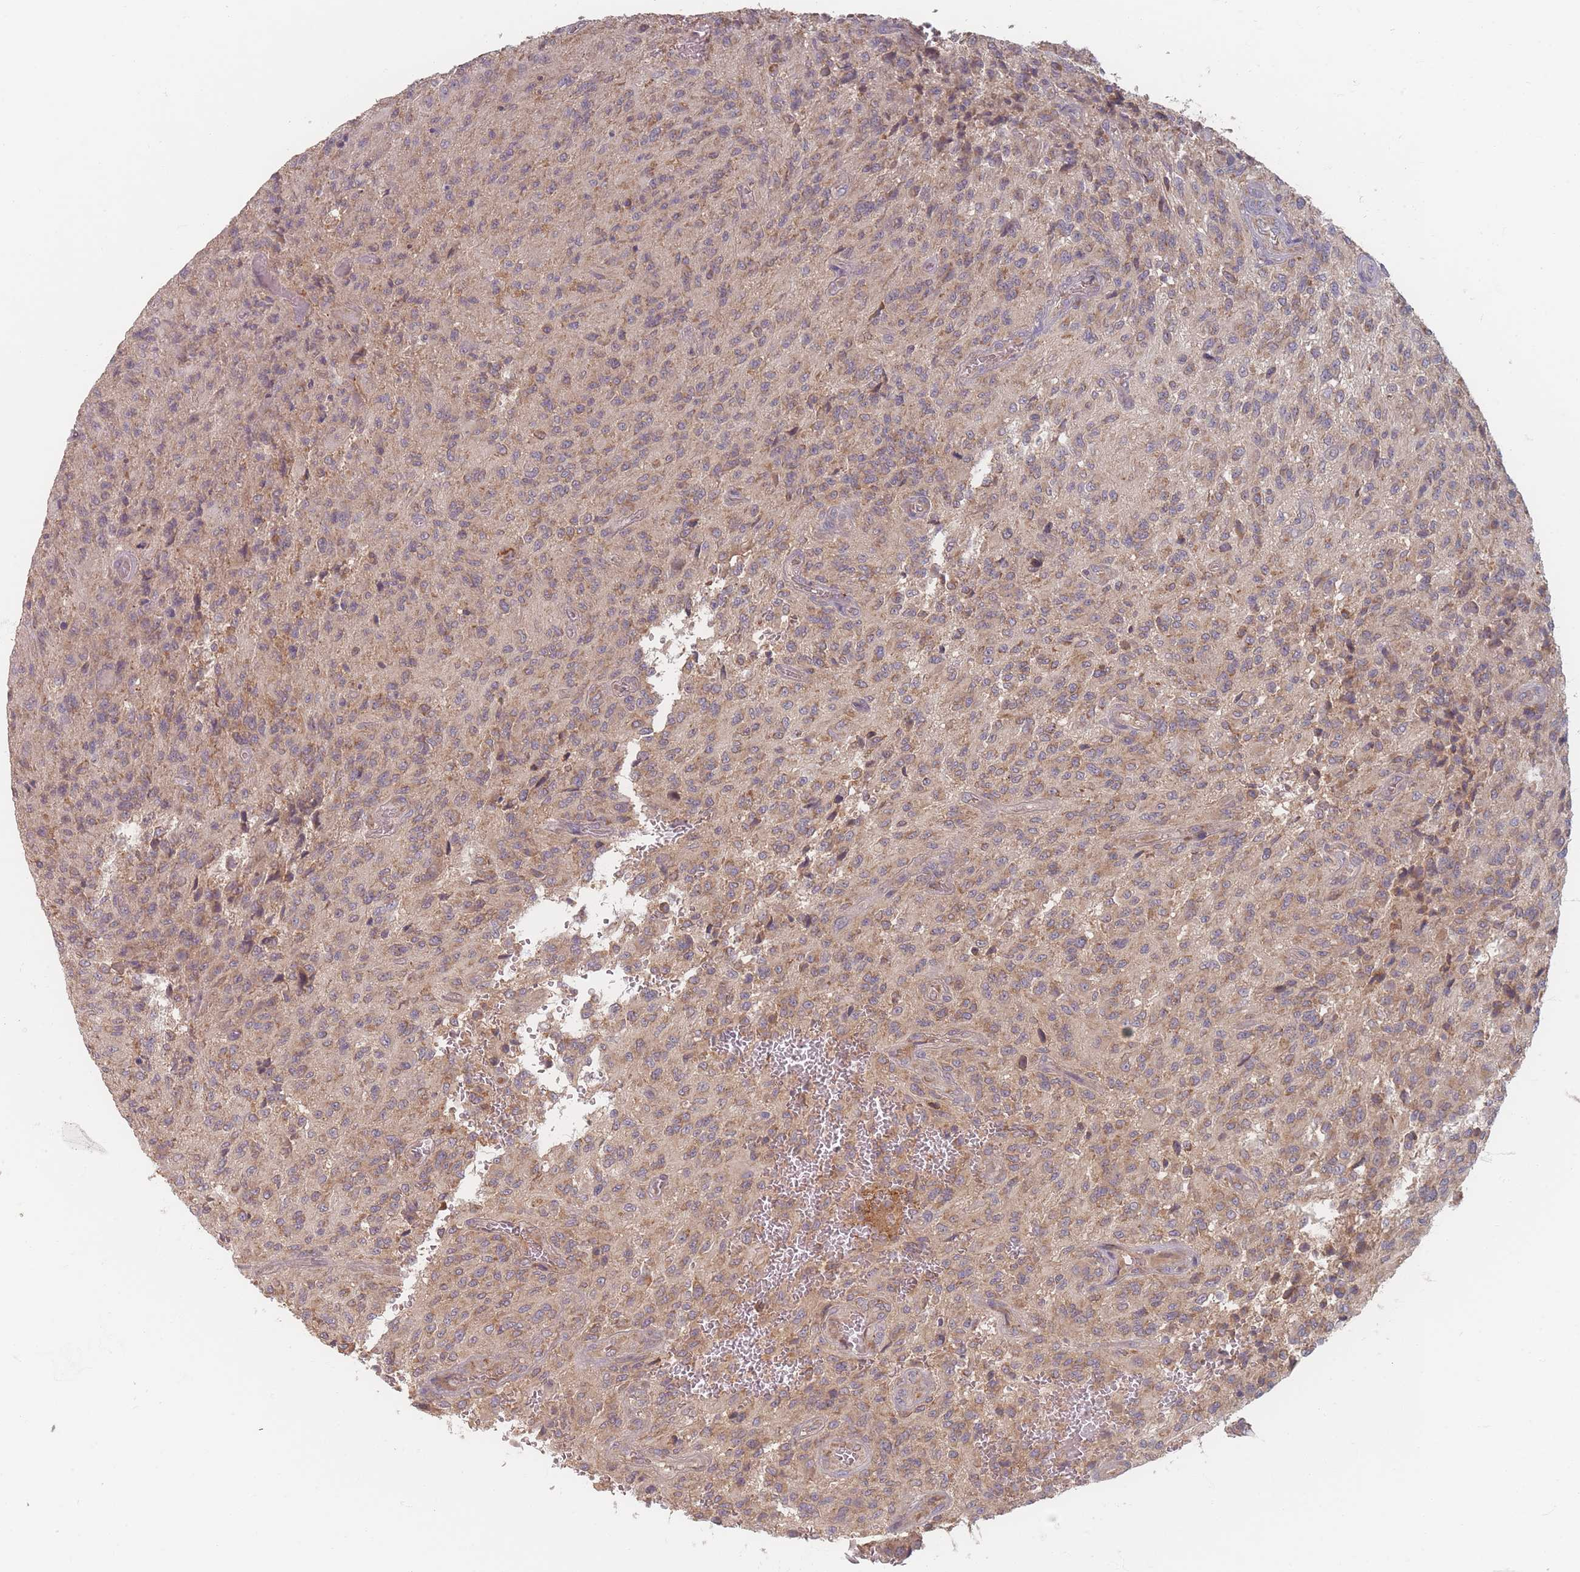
{"staining": {"intensity": "moderate", "quantity": "25%-75%", "location": "cytoplasmic/membranous"}, "tissue": "glioma", "cell_type": "Tumor cells", "image_type": "cancer", "snomed": [{"axis": "morphology", "description": "Normal tissue, NOS"}, {"axis": "morphology", "description": "Glioma, malignant, High grade"}, {"axis": "topography", "description": "Cerebral cortex"}], "caption": "Immunohistochemical staining of human glioma displays moderate cytoplasmic/membranous protein positivity in approximately 25%-75% of tumor cells.", "gene": "SLC35F3", "patient": {"sex": "male", "age": 56}}